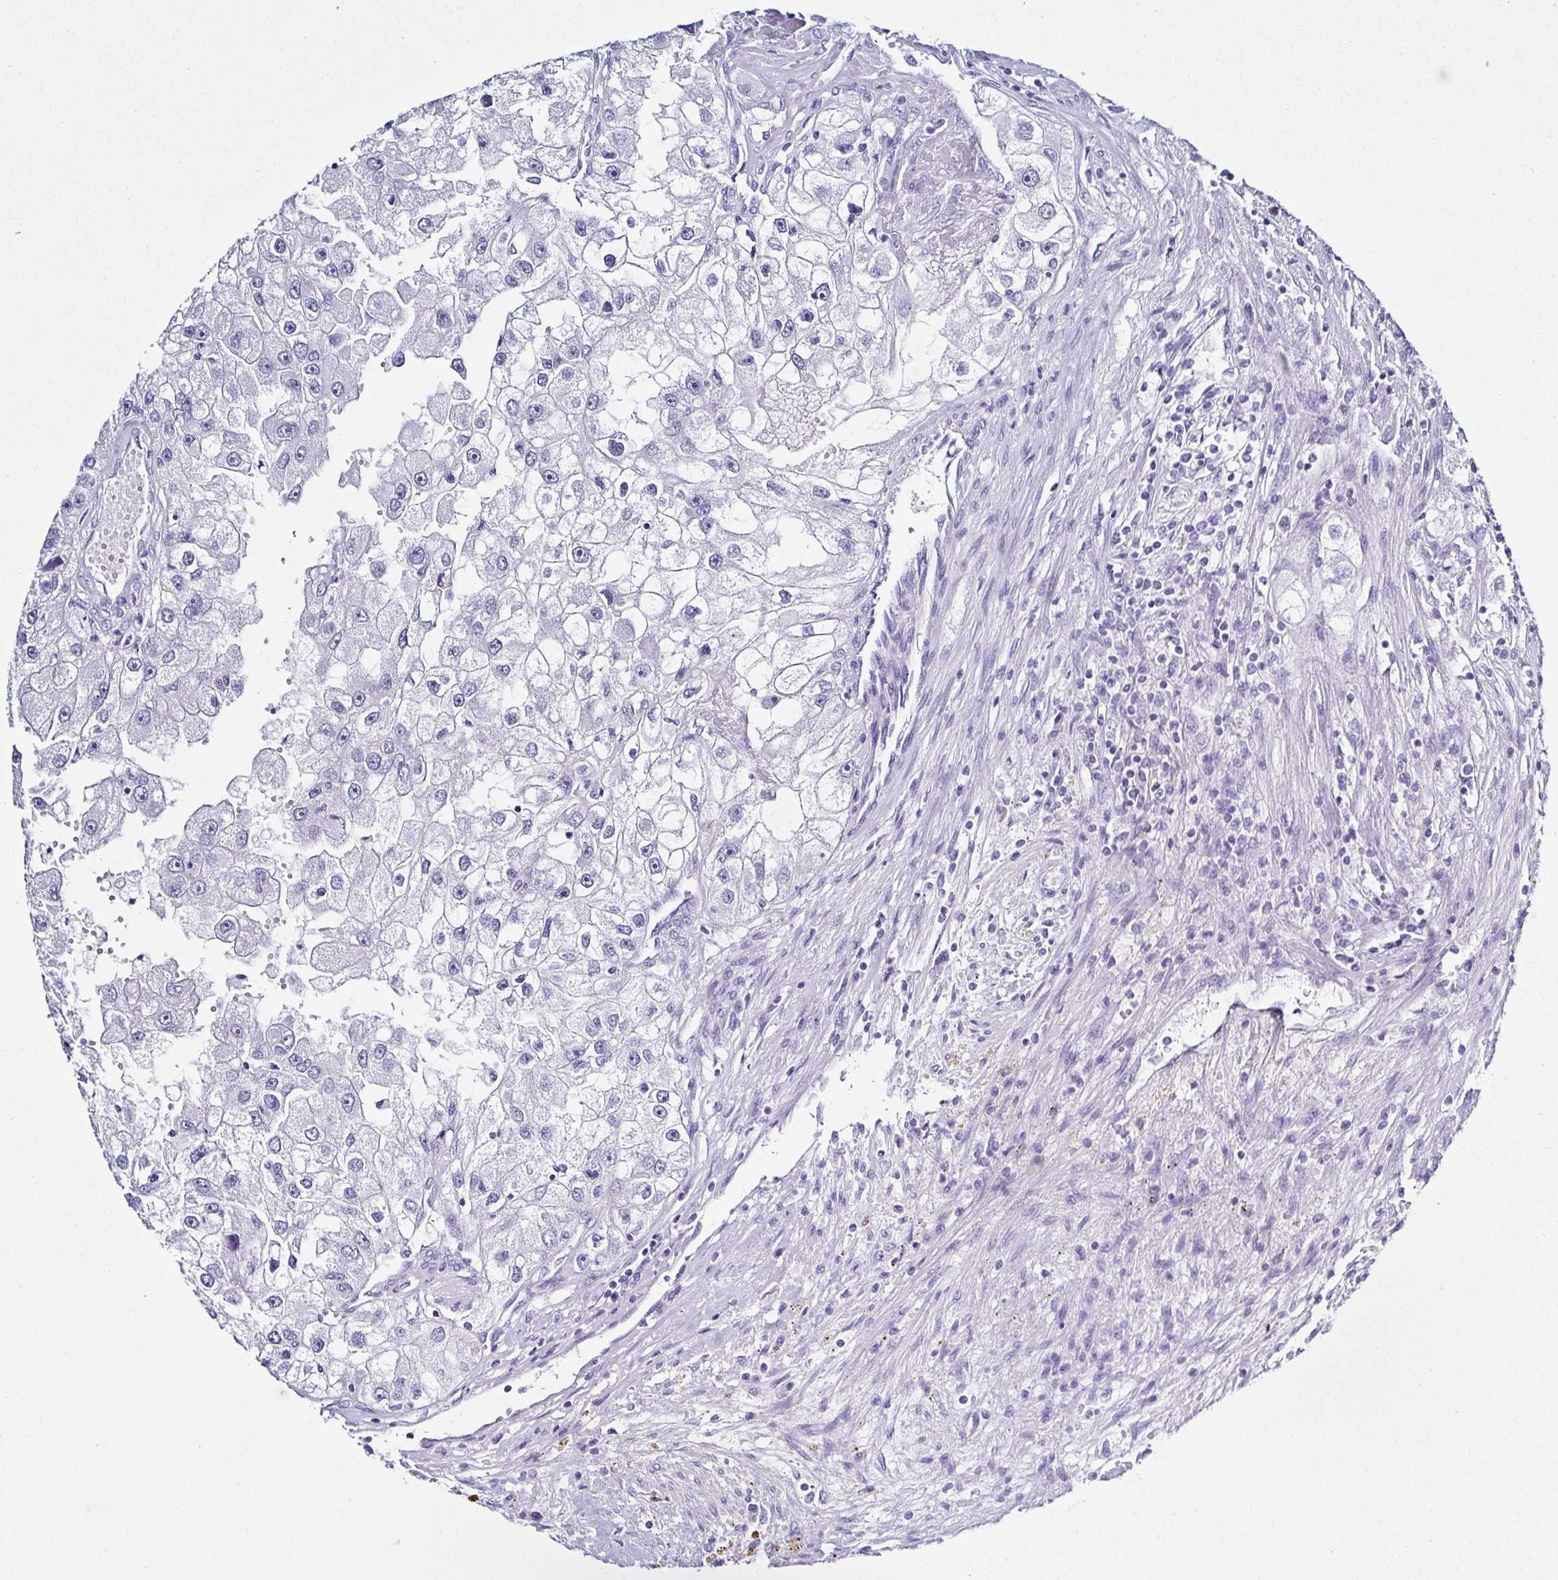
{"staining": {"intensity": "negative", "quantity": "none", "location": "none"}, "tissue": "renal cancer", "cell_type": "Tumor cells", "image_type": "cancer", "snomed": [{"axis": "morphology", "description": "Adenocarcinoma, NOS"}, {"axis": "topography", "description": "Kidney"}], "caption": "Immunohistochemical staining of human renal adenocarcinoma demonstrates no significant positivity in tumor cells.", "gene": "TNNT2", "patient": {"sex": "male", "age": 63}}